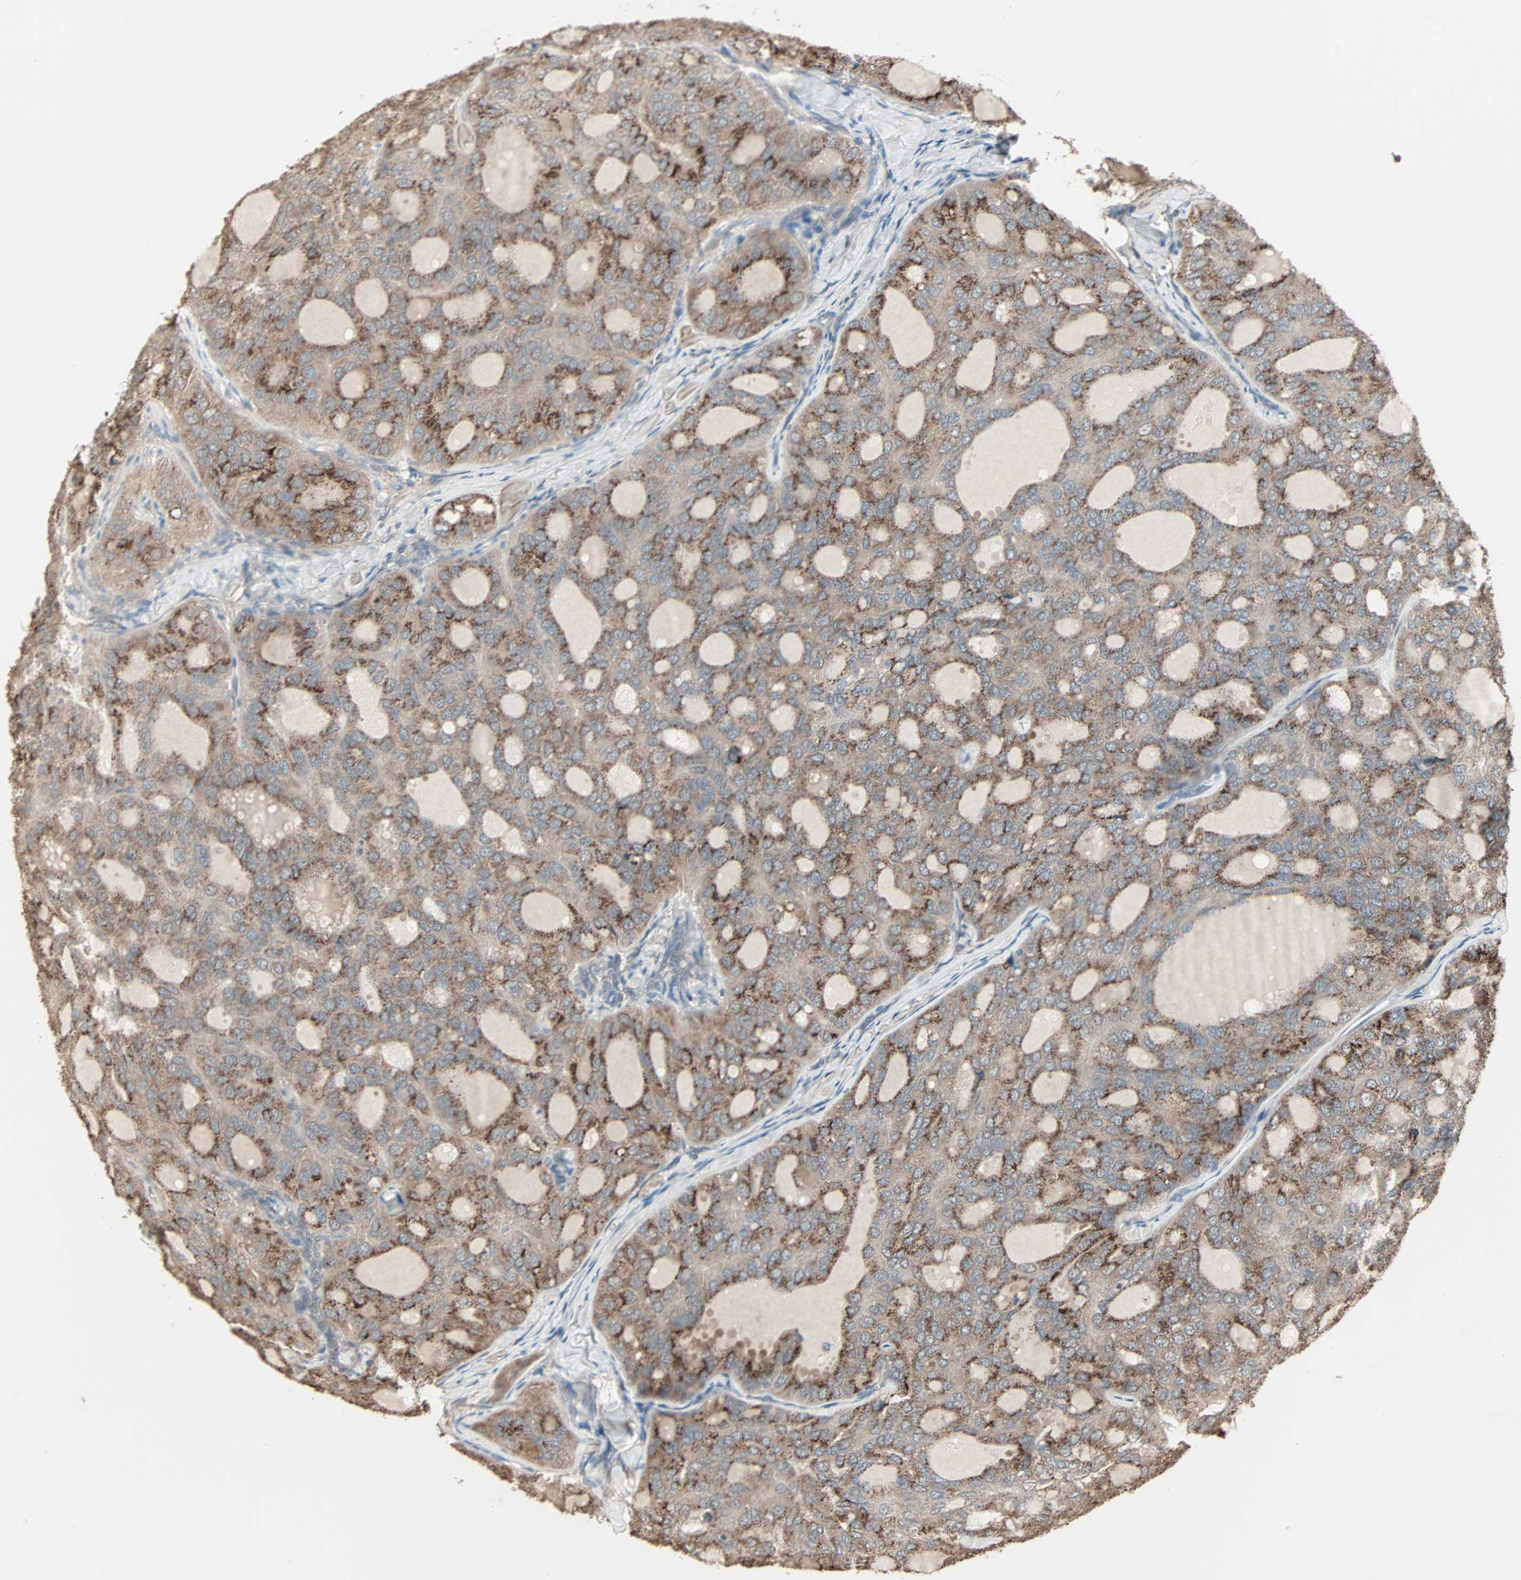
{"staining": {"intensity": "moderate", "quantity": ">75%", "location": "cytoplasmic/membranous"}, "tissue": "thyroid cancer", "cell_type": "Tumor cells", "image_type": "cancer", "snomed": [{"axis": "morphology", "description": "Follicular adenoma carcinoma, NOS"}, {"axis": "topography", "description": "Thyroid gland"}], "caption": "A medium amount of moderate cytoplasmic/membranous positivity is present in approximately >75% of tumor cells in thyroid cancer (follicular adenoma carcinoma) tissue.", "gene": "GALNT3", "patient": {"sex": "male", "age": 75}}